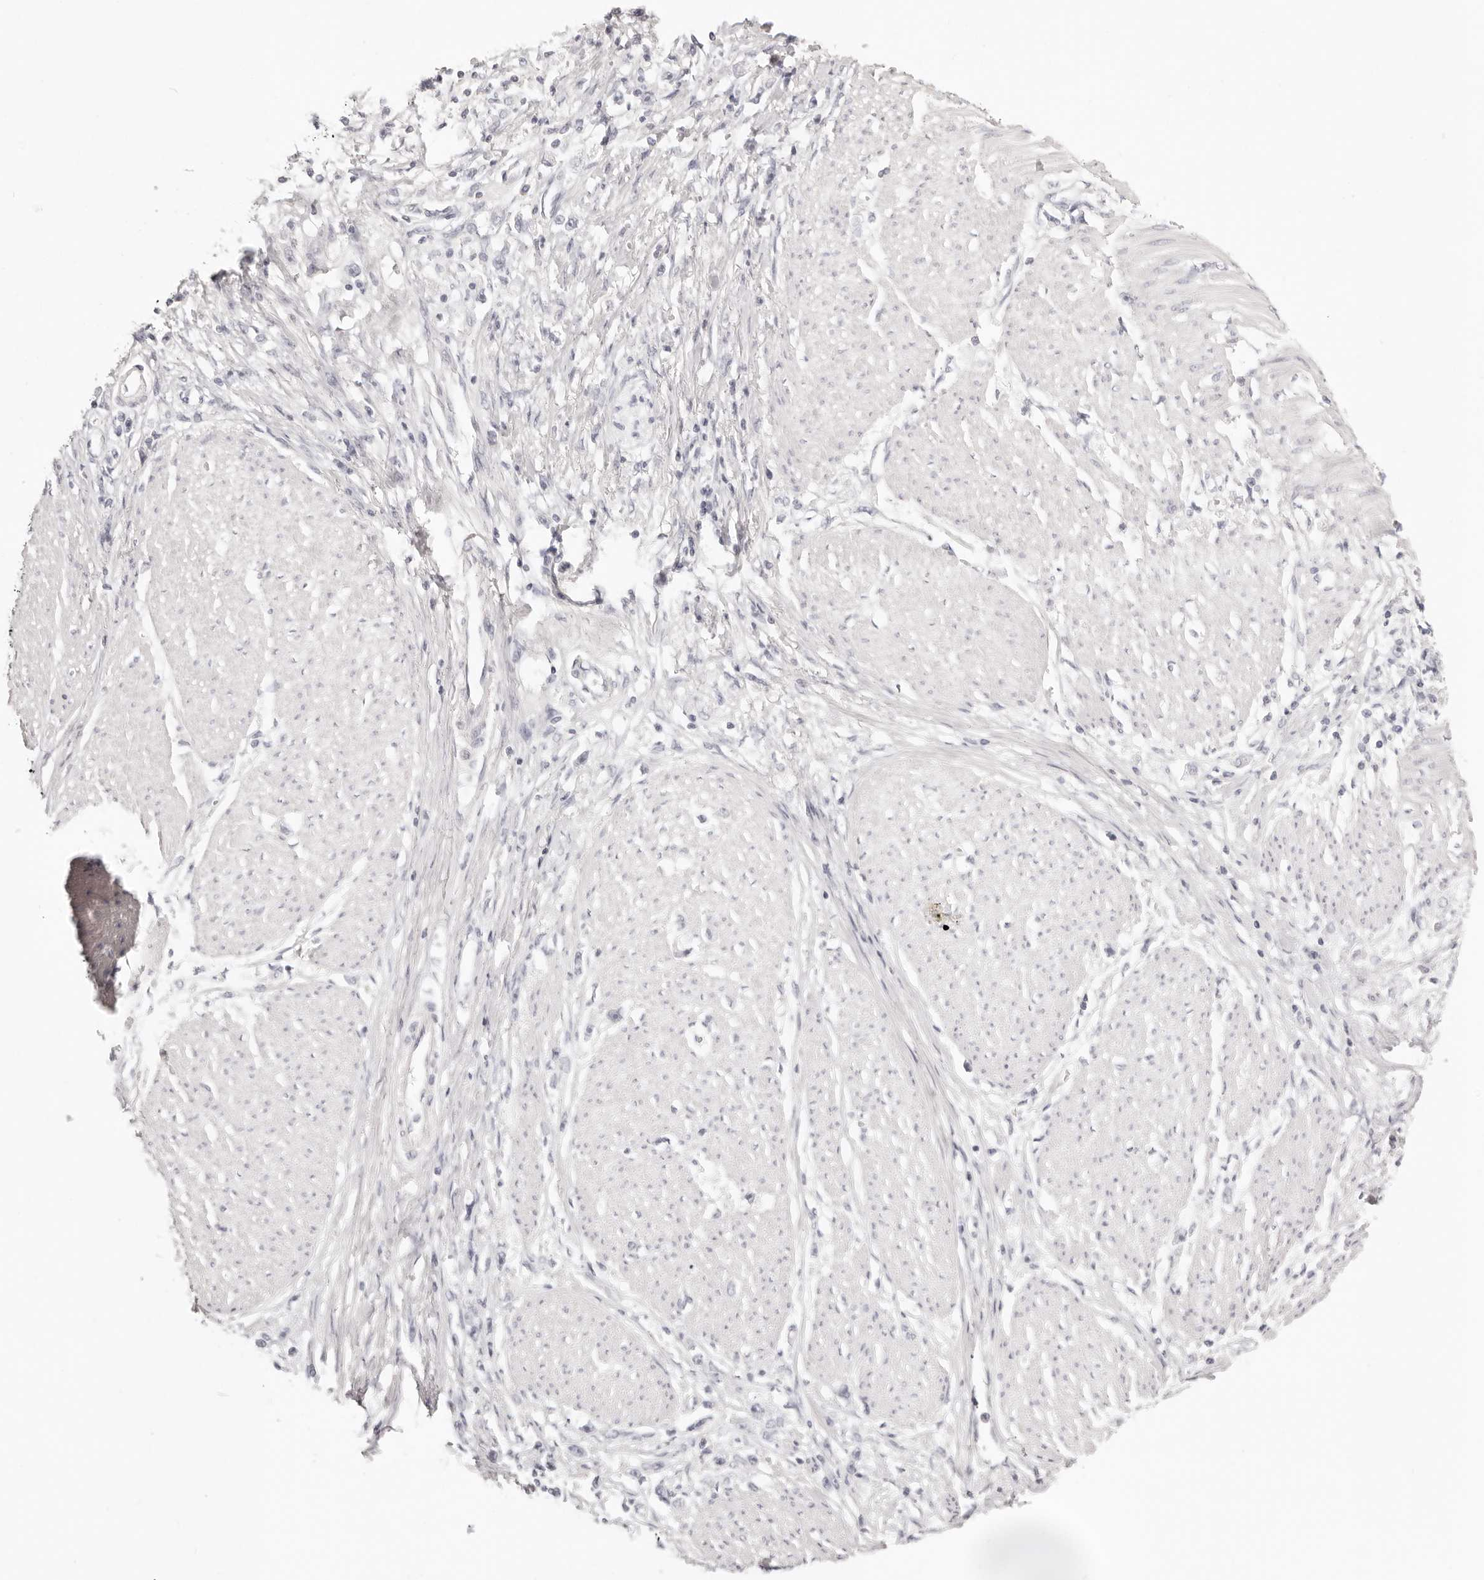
{"staining": {"intensity": "negative", "quantity": "none", "location": "none"}, "tissue": "stomach cancer", "cell_type": "Tumor cells", "image_type": "cancer", "snomed": [{"axis": "morphology", "description": "Adenocarcinoma, NOS"}, {"axis": "topography", "description": "Stomach"}], "caption": "This is an immunohistochemistry (IHC) histopathology image of adenocarcinoma (stomach). There is no positivity in tumor cells.", "gene": "FABP1", "patient": {"sex": "female", "age": 59}}